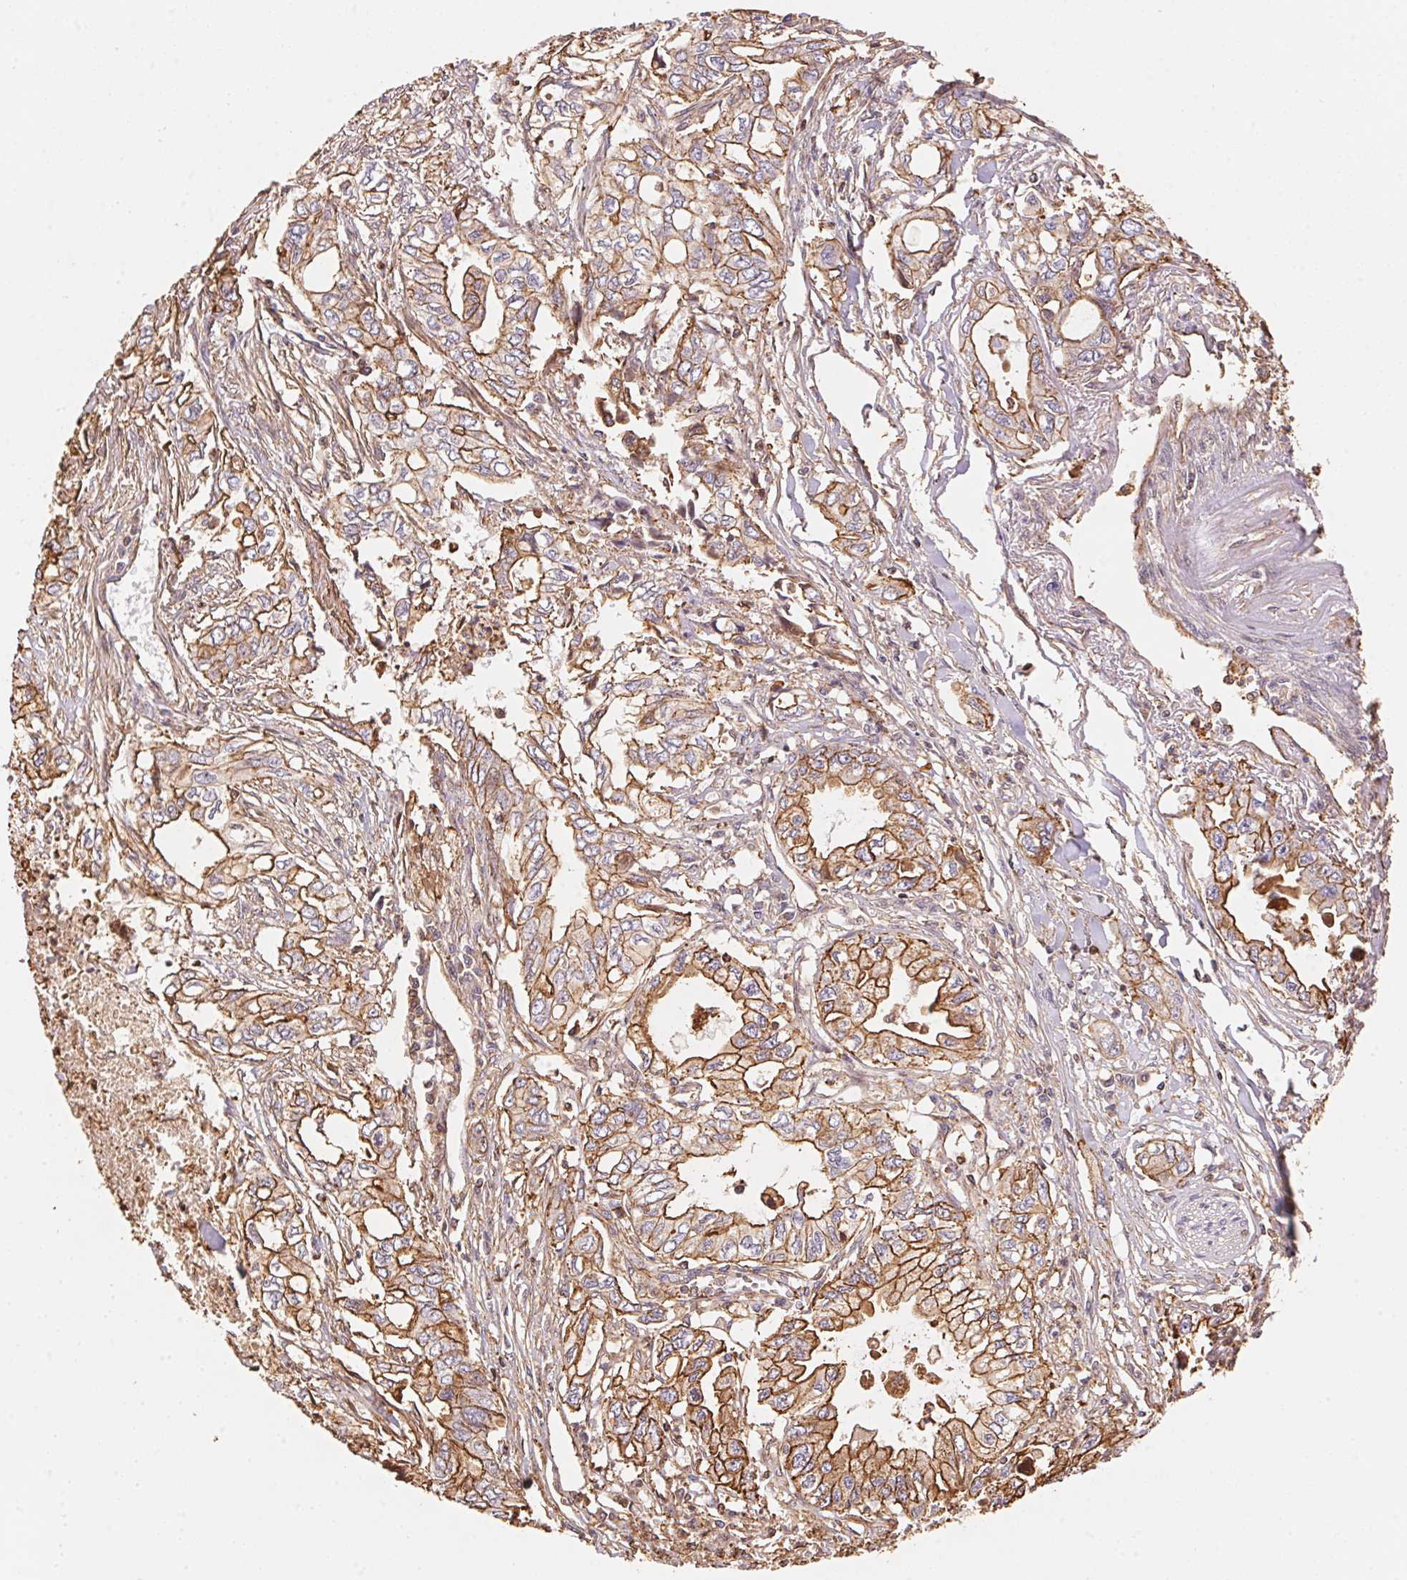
{"staining": {"intensity": "moderate", "quantity": ">75%", "location": "cytoplasmic/membranous"}, "tissue": "pancreatic cancer", "cell_type": "Tumor cells", "image_type": "cancer", "snomed": [{"axis": "morphology", "description": "Adenocarcinoma, NOS"}, {"axis": "topography", "description": "Pancreas"}], "caption": "Pancreatic cancer tissue displays moderate cytoplasmic/membranous expression in about >75% of tumor cells, visualized by immunohistochemistry.", "gene": "FRAS1", "patient": {"sex": "male", "age": 68}}